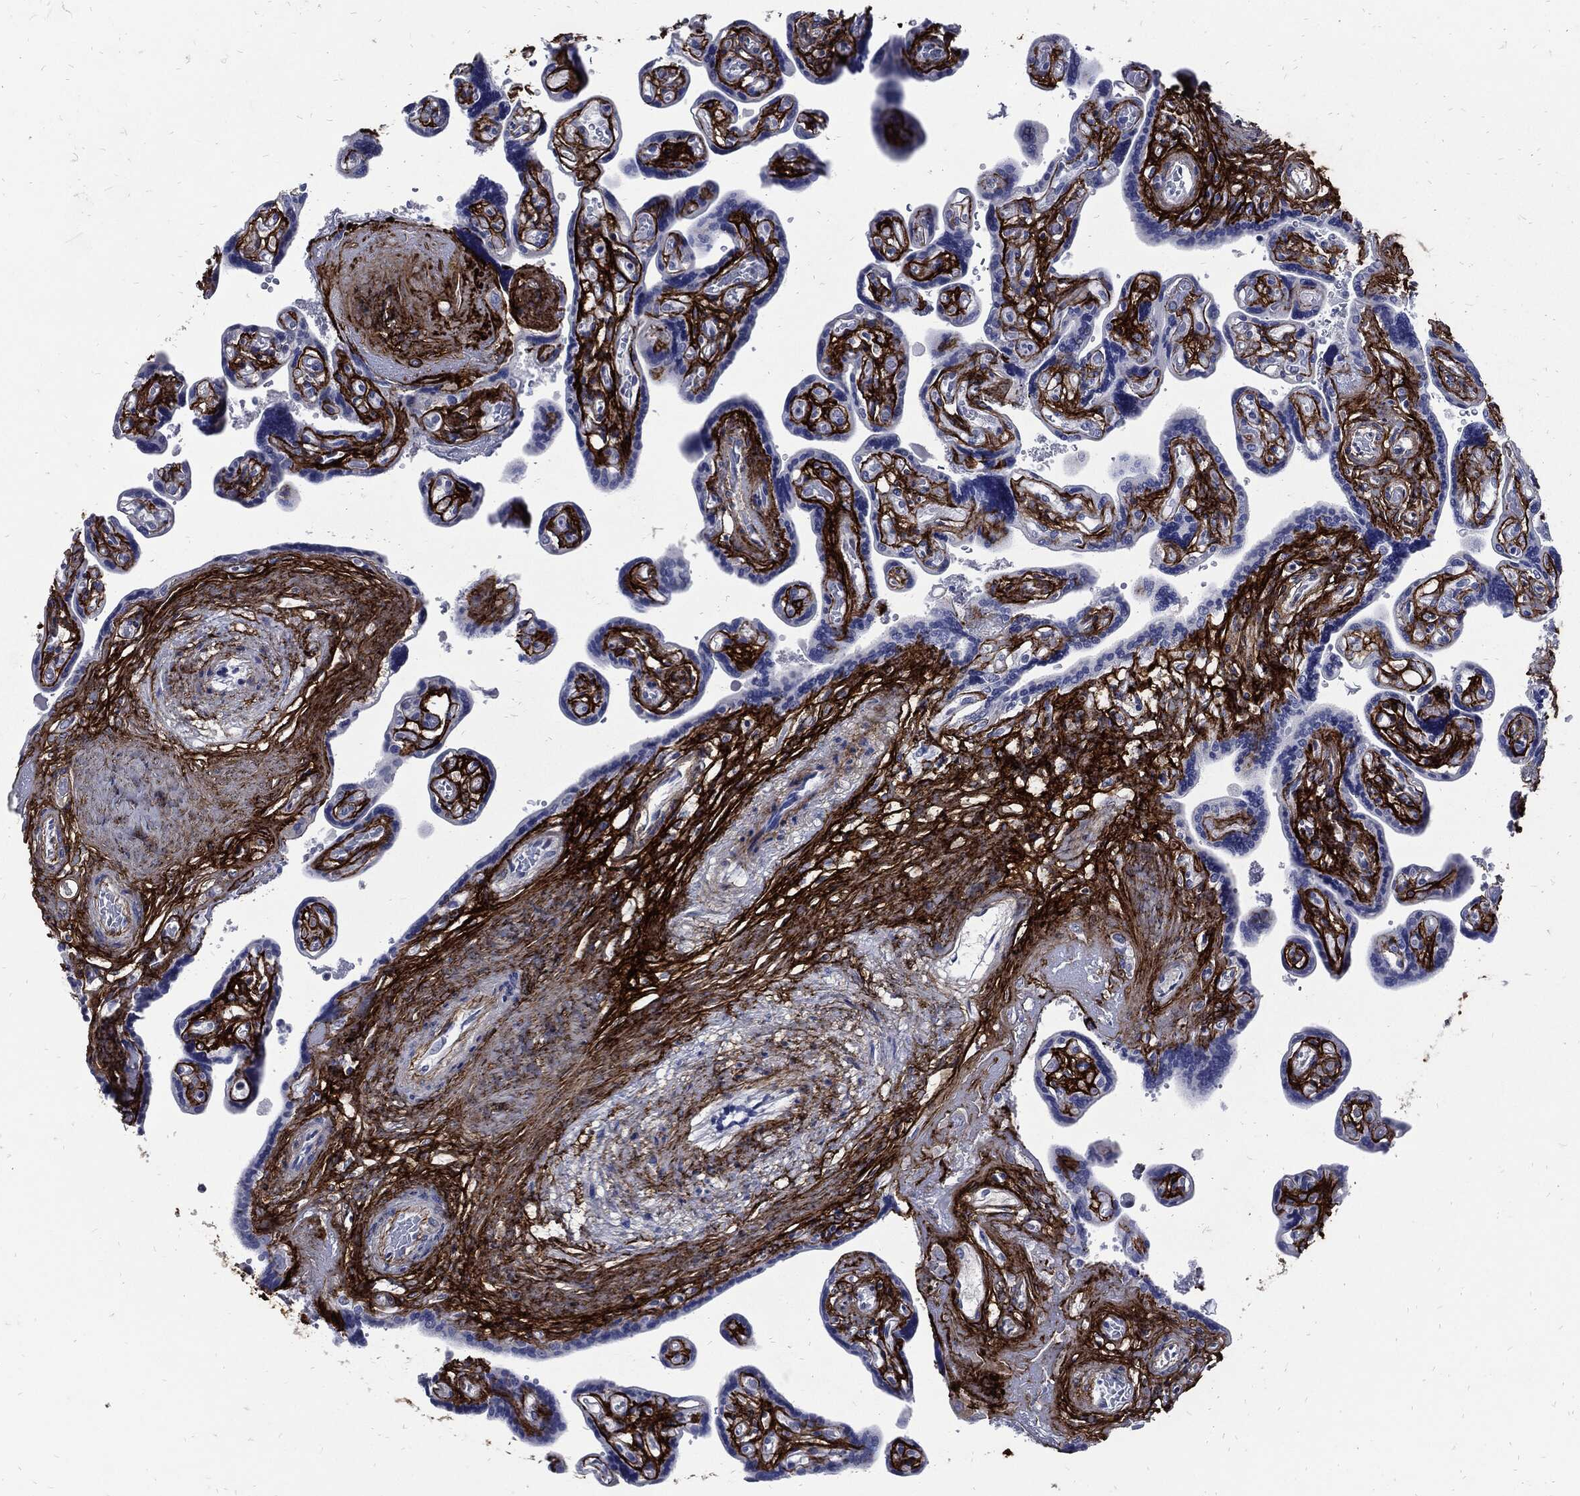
{"staining": {"intensity": "negative", "quantity": "none", "location": "none"}, "tissue": "placenta", "cell_type": "Decidual cells", "image_type": "normal", "snomed": [{"axis": "morphology", "description": "Normal tissue, NOS"}, {"axis": "topography", "description": "Placenta"}], "caption": "Immunohistochemical staining of normal placenta reveals no significant positivity in decidual cells. Brightfield microscopy of IHC stained with DAB (3,3'-diaminobenzidine) (brown) and hematoxylin (blue), captured at high magnification.", "gene": "FBN1", "patient": {"sex": "female", "age": 32}}